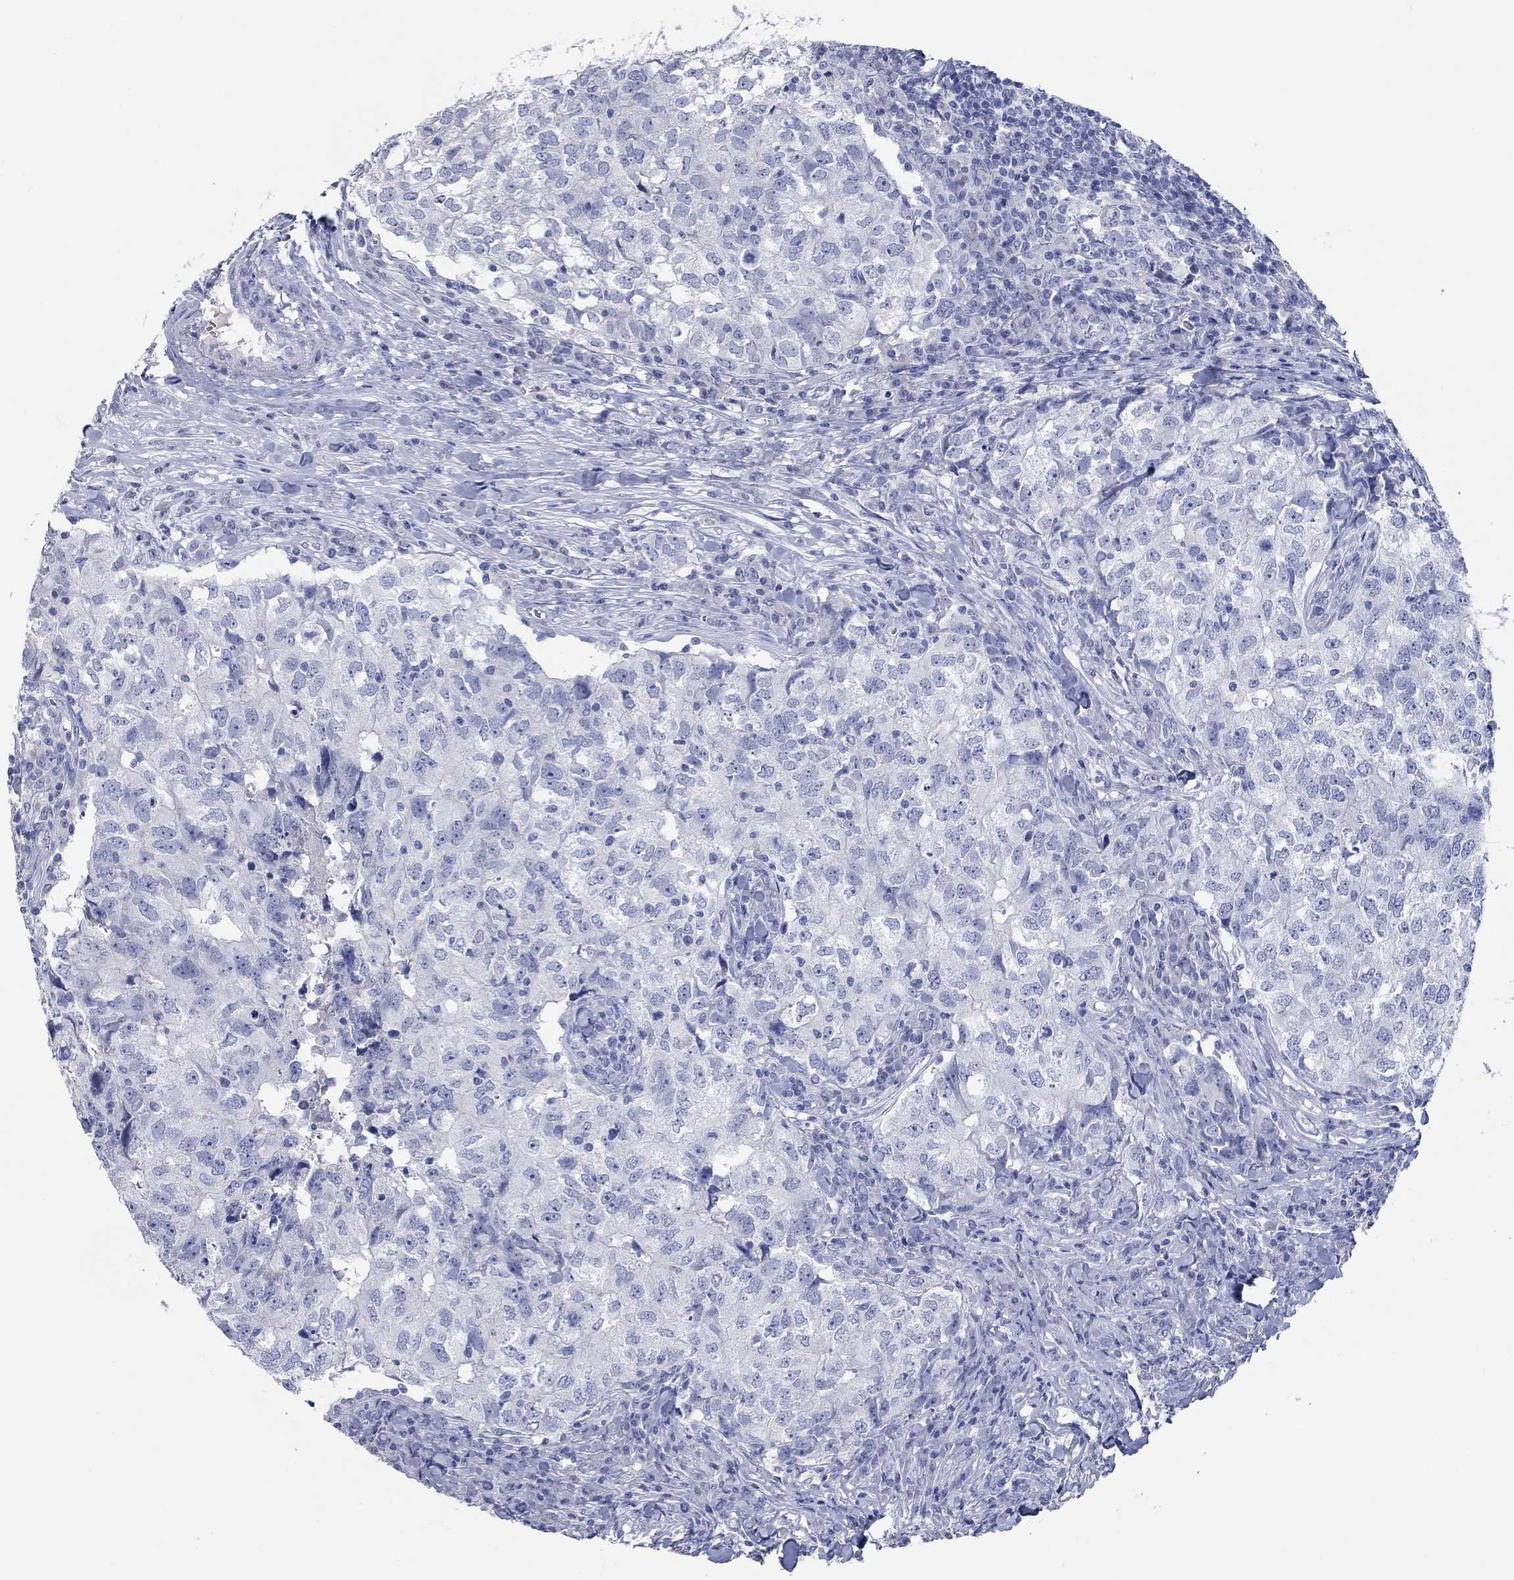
{"staining": {"intensity": "negative", "quantity": "none", "location": "none"}, "tissue": "breast cancer", "cell_type": "Tumor cells", "image_type": "cancer", "snomed": [{"axis": "morphology", "description": "Duct carcinoma"}, {"axis": "topography", "description": "Breast"}], "caption": "Immunohistochemistry image of neoplastic tissue: human breast cancer stained with DAB reveals no significant protein expression in tumor cells.", "gene": "POU5F1", "patient": {"sex": "female", "age": 30}}